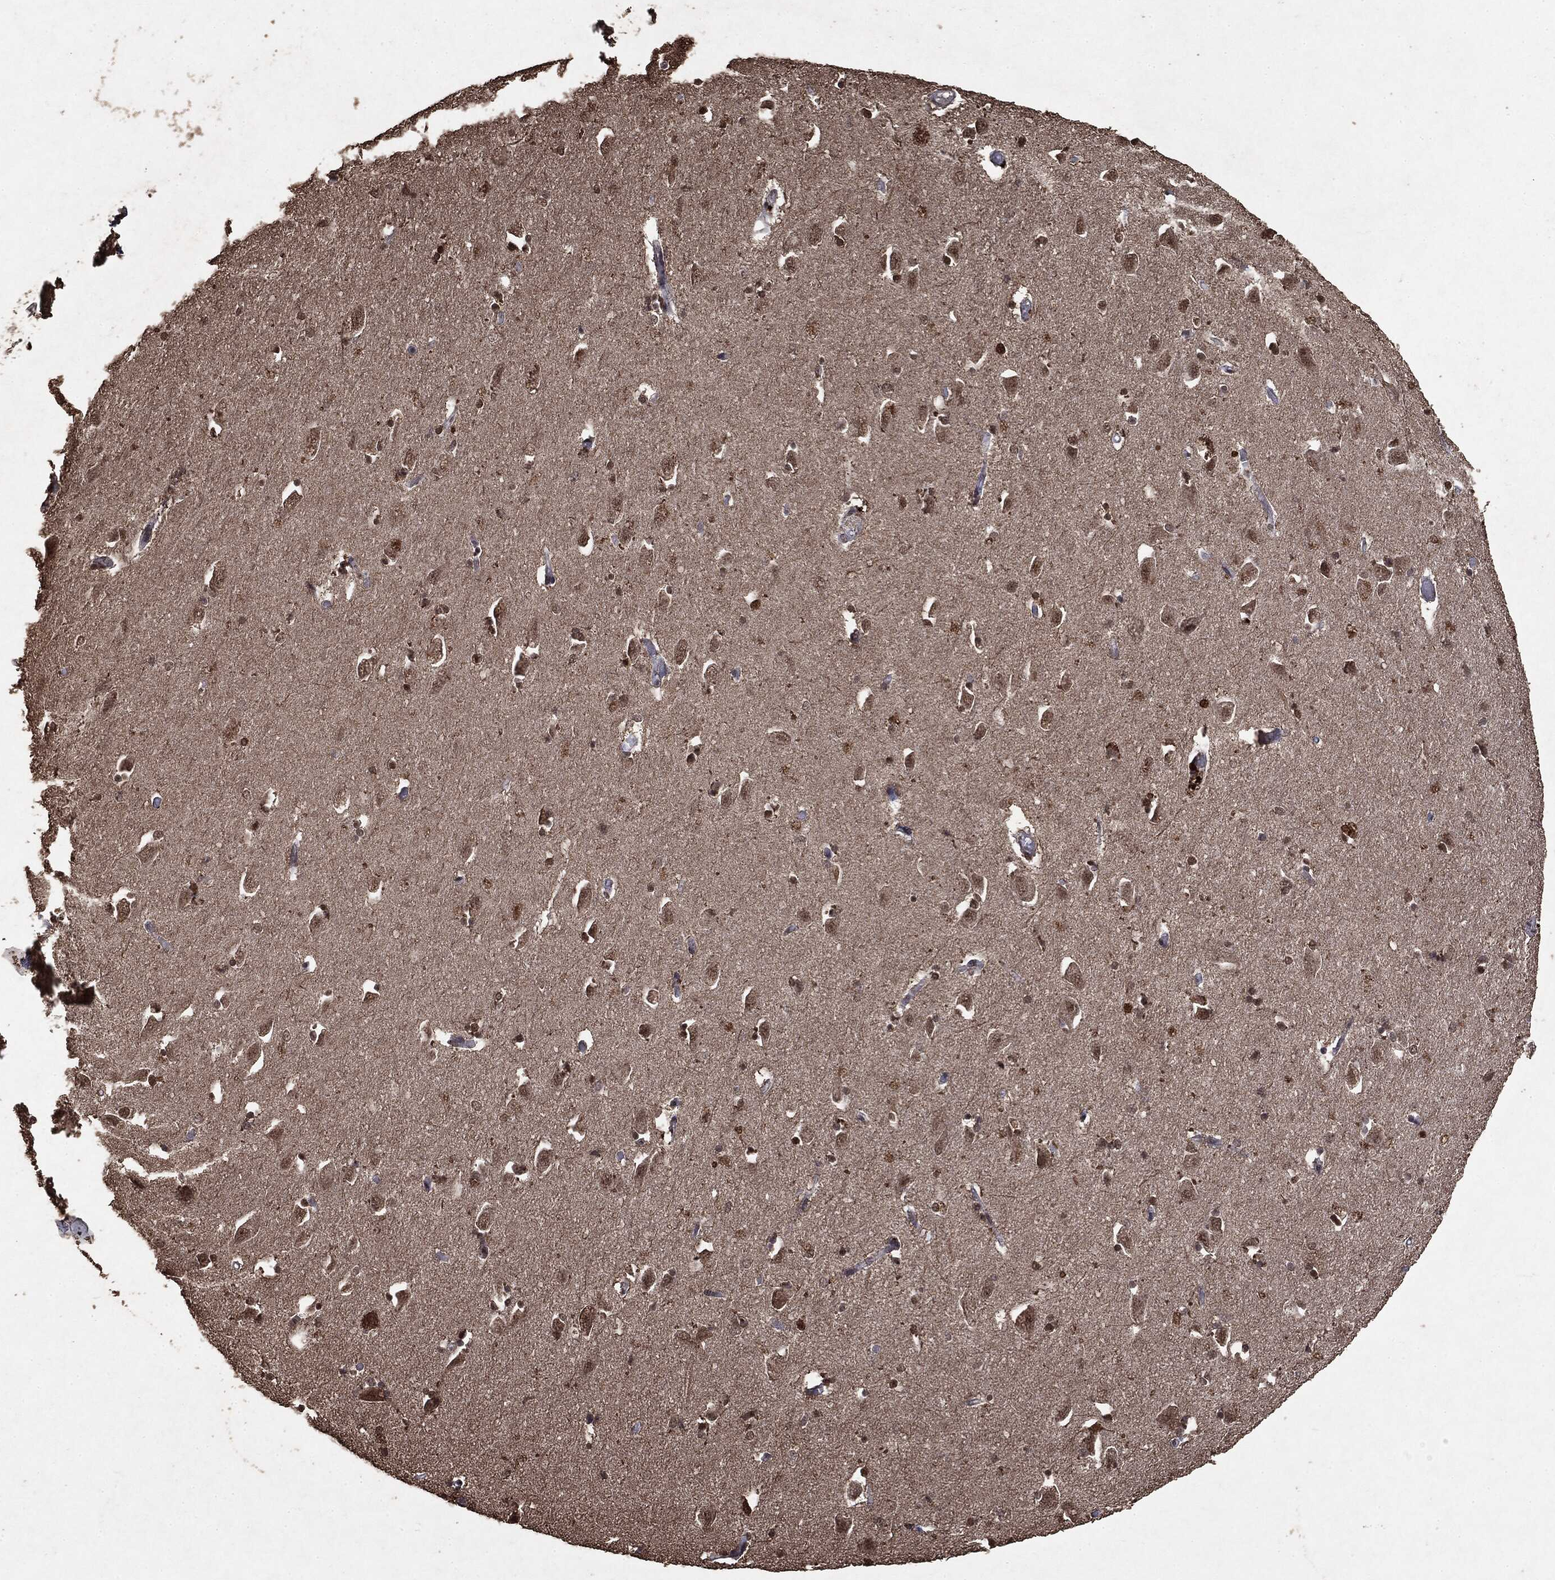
{"staining": {"intensity": "moderate", "quantity": "25%-75%", "location": "cytoplasmic/membranous,nuclear"}, "tissue": "hippocampus", "cell_type": "Glial cells", "image_type": "normal", "snomed": [{"axis": "morphology", "description": "Normal tissue, NOS"}, {"axis": "topography", "description": "Lateral ventricle wall"}, {"axis": "topography", "description": "Hippocampus"}], "caption": "Glial cells display moderate cytoplasmic/membranous,nuclear staining in approximately 25%-75% of cells in normal hippocampus. Nuclei are stained in blue.", "gene": "RAD18", "patient": {"sex": "female", "age": 63}}